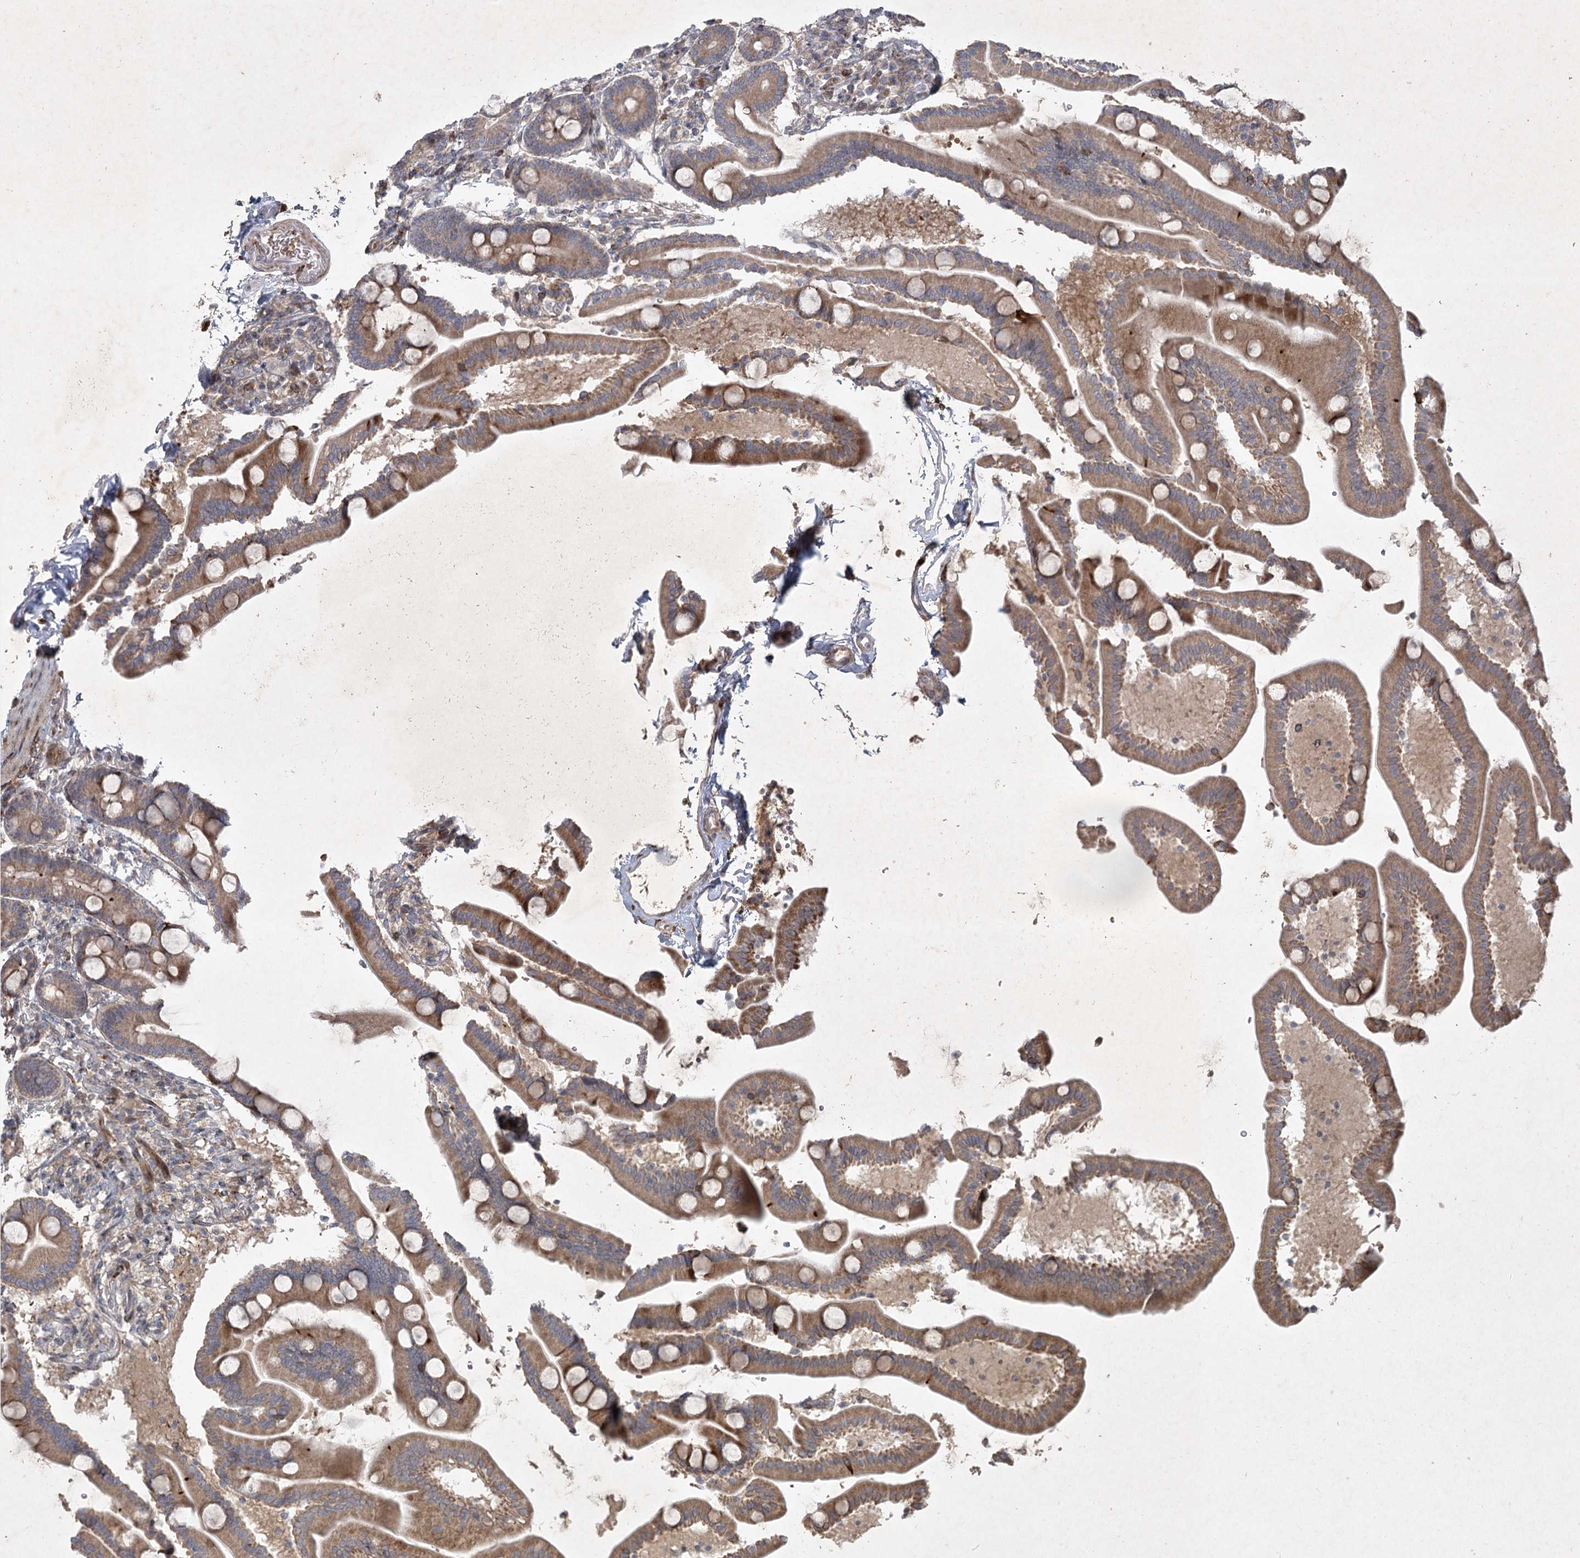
{"staining": {"intensity": "moderate", "quantity": ">75%", "location": "cytoplasmic/membranous"}, "tissue": "duodenum", "cell_type": "Glandular cells", "image_type": "normal", "snomed": [{"axis": "morphology", "description": "Normal tissue, NOS"}, {"axis": "topography", "description": "Duodenum"}], "caption": "Approximately >75% of glandular cells in benign duodenum show moderate cytoplasmic/membranous protein positivity as visualized by brown immunohistochemical staining.", "gene": "KBTBD4", "patient": {"sex": "male", "age": 54}}